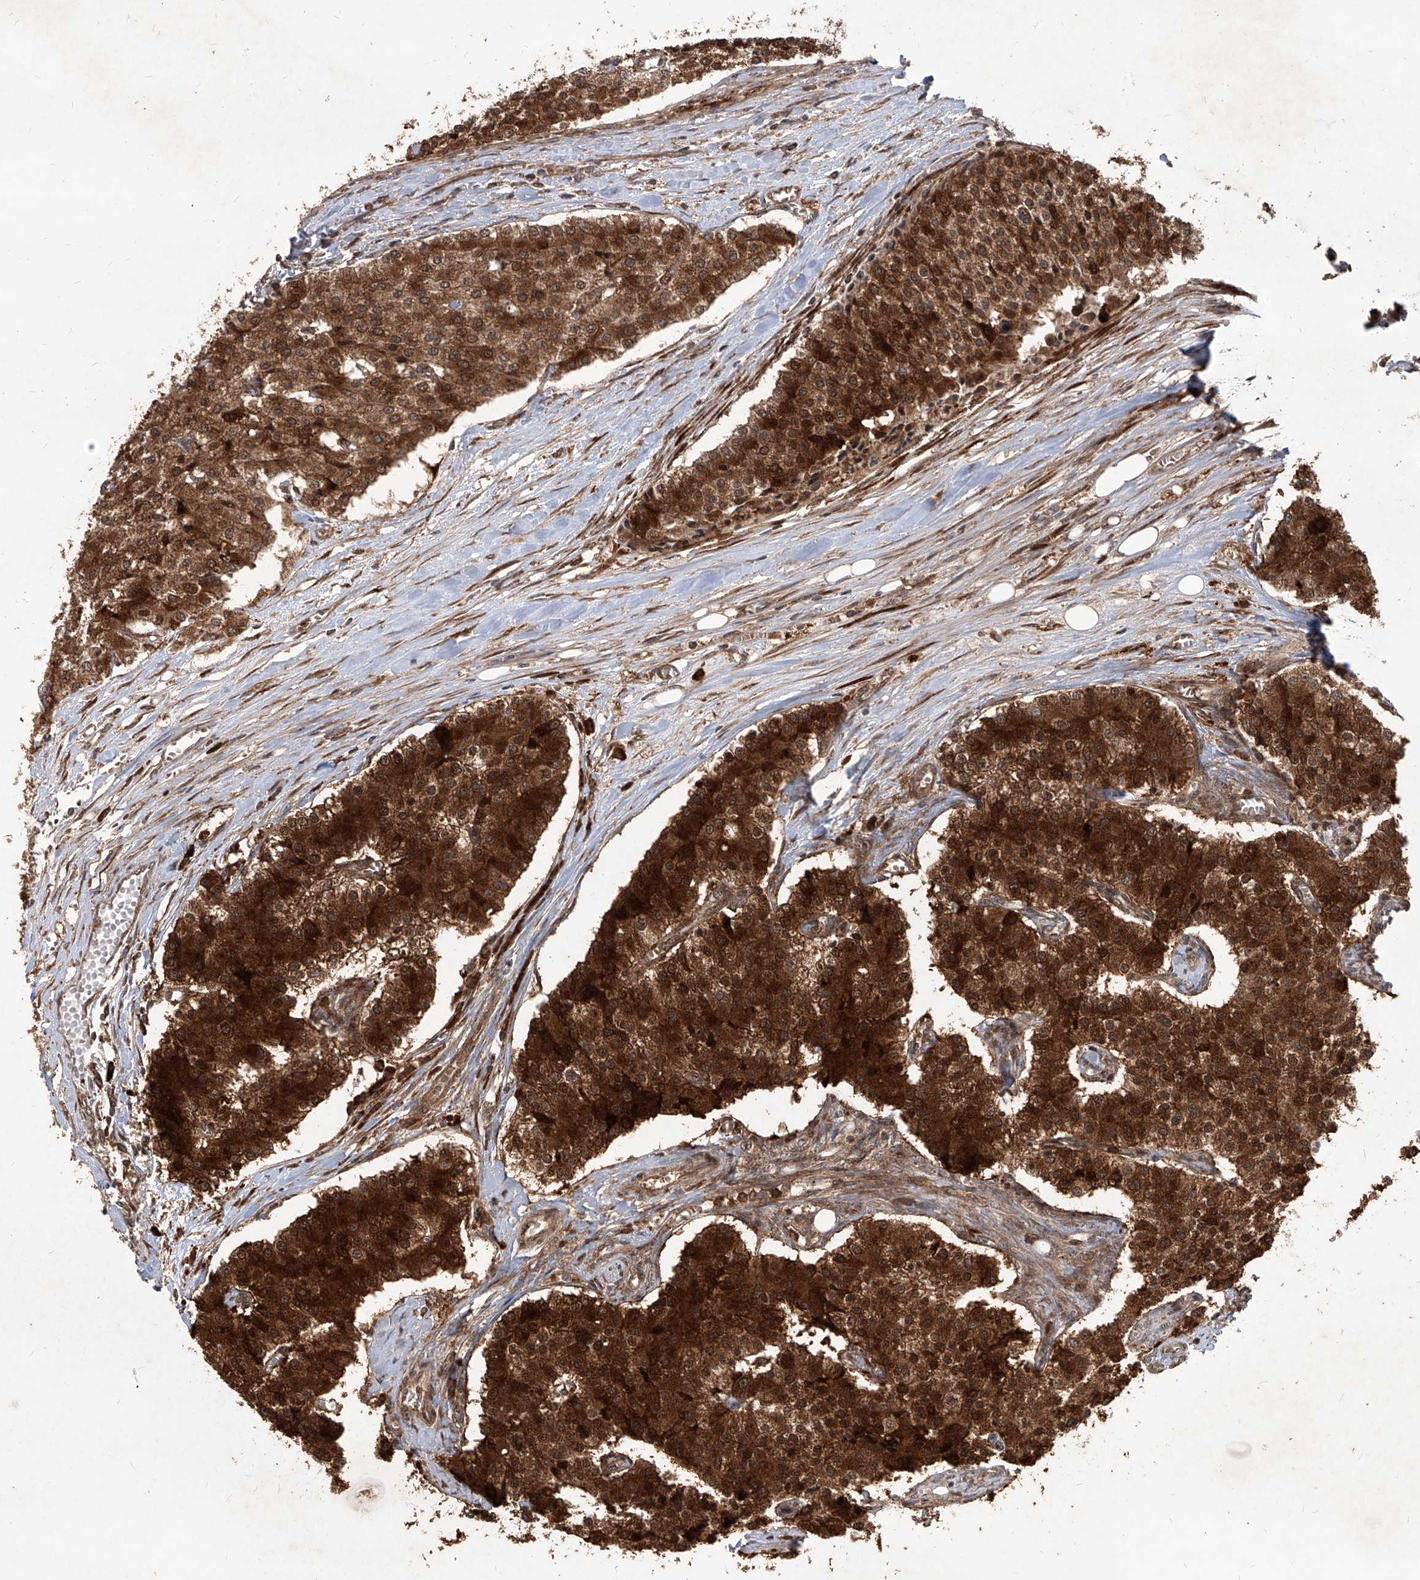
{"staining": {"intensity": "strong", "quantity": ">75%", "location": "cytoplasmic/membranous,nuclear"}, "tissue": "carcinoid", "cell_type": "Tumor cells", "image_type": "cancer", "snomed": [{"axis": "morphology", "description": "Carcinoid, malignant, NOS"}, {"axis": "topography", "description": "Colon"}], "caption": "Protein expression by immunohistochemistry demonstrates strong cytoplasmic/membranous and nuclear expression in about >75% of tumor cells in malignant carcinoid.", "gene": "MAGED2", "patient": {"sex": "female", "age": 52}}